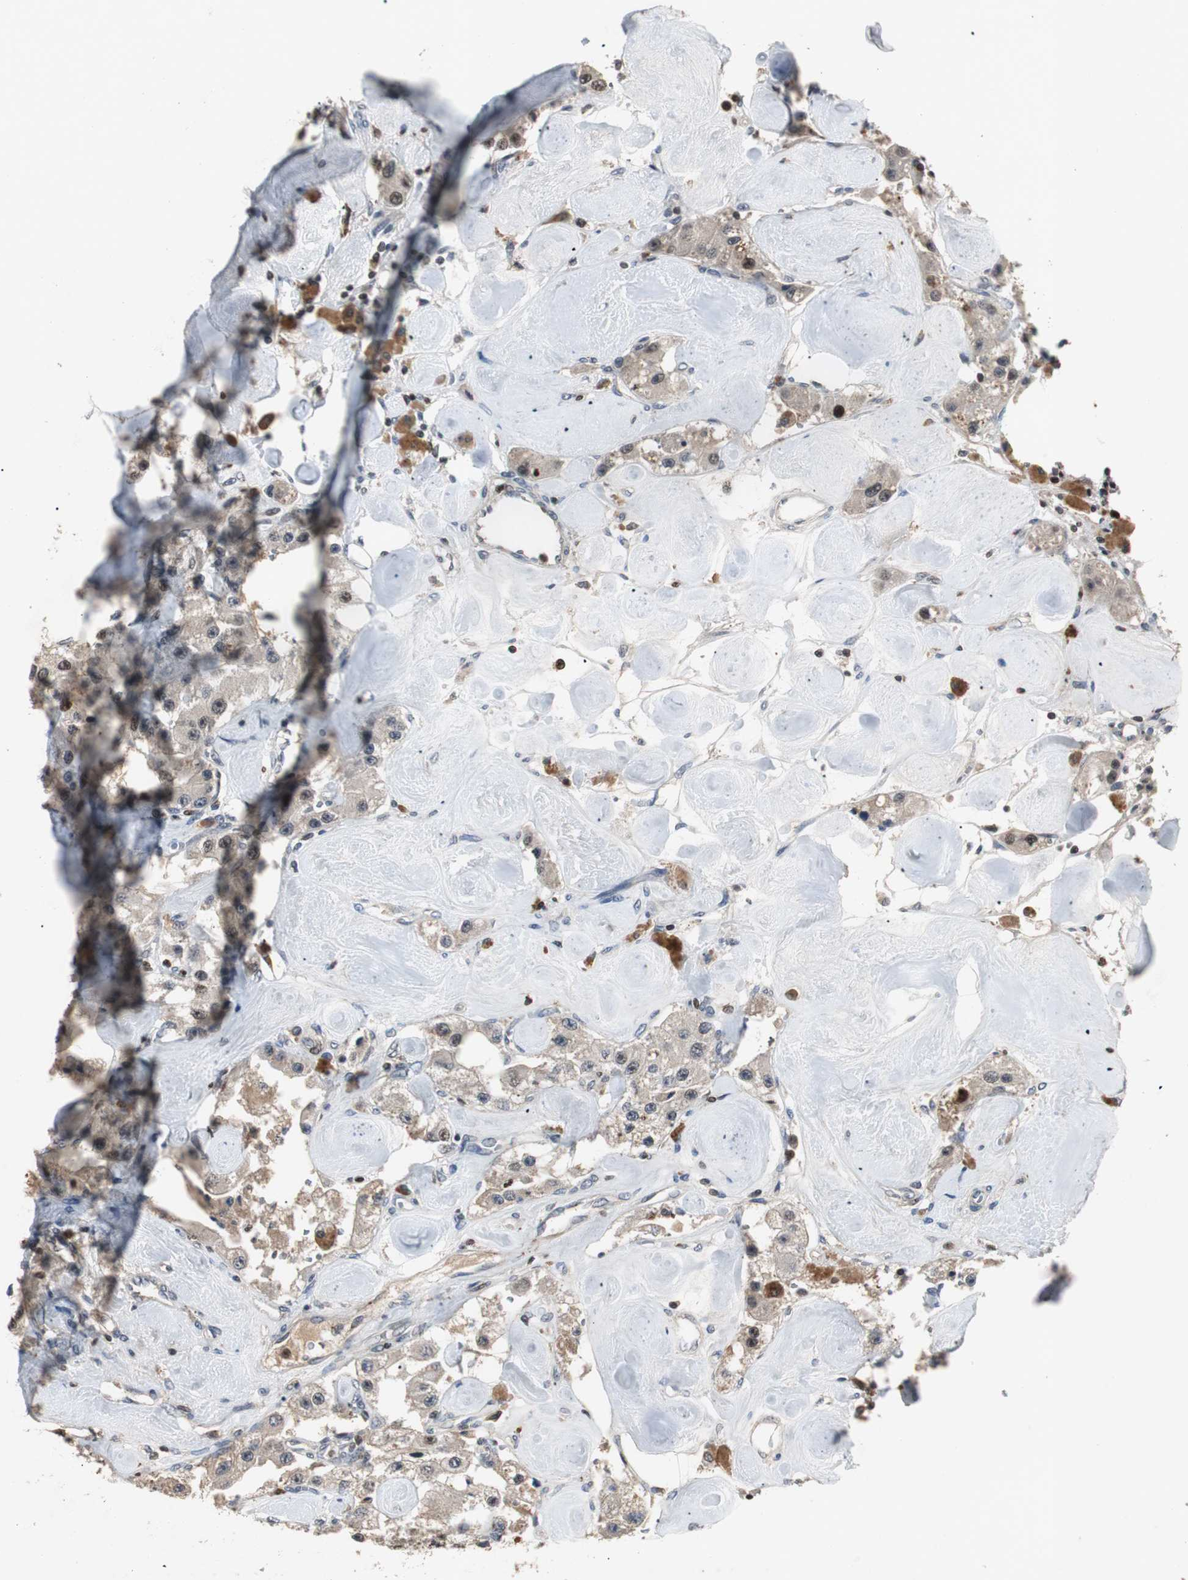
{"staining": {"intensity": "weak", "quantity": "25%-75%", "location": "cytoplasmic/membranous"}, "tissue": "carcinoid", "cell_type": "Tumor cells", "image_type": "cancer", "snomed": [{"axis": "morphology", "description": "Carcinoid, malignant, NOS"}, {"axis": "topography", "description": "Pancreas"}], "caption": "Protein analysis of carcinoid (malignant) tissue exhibits weak cytoplasmic/membranous expression in approximately 25%-75% of tumor cells.", "gene": "FEN1", "patient": {"sex": "male", "age": 41}}